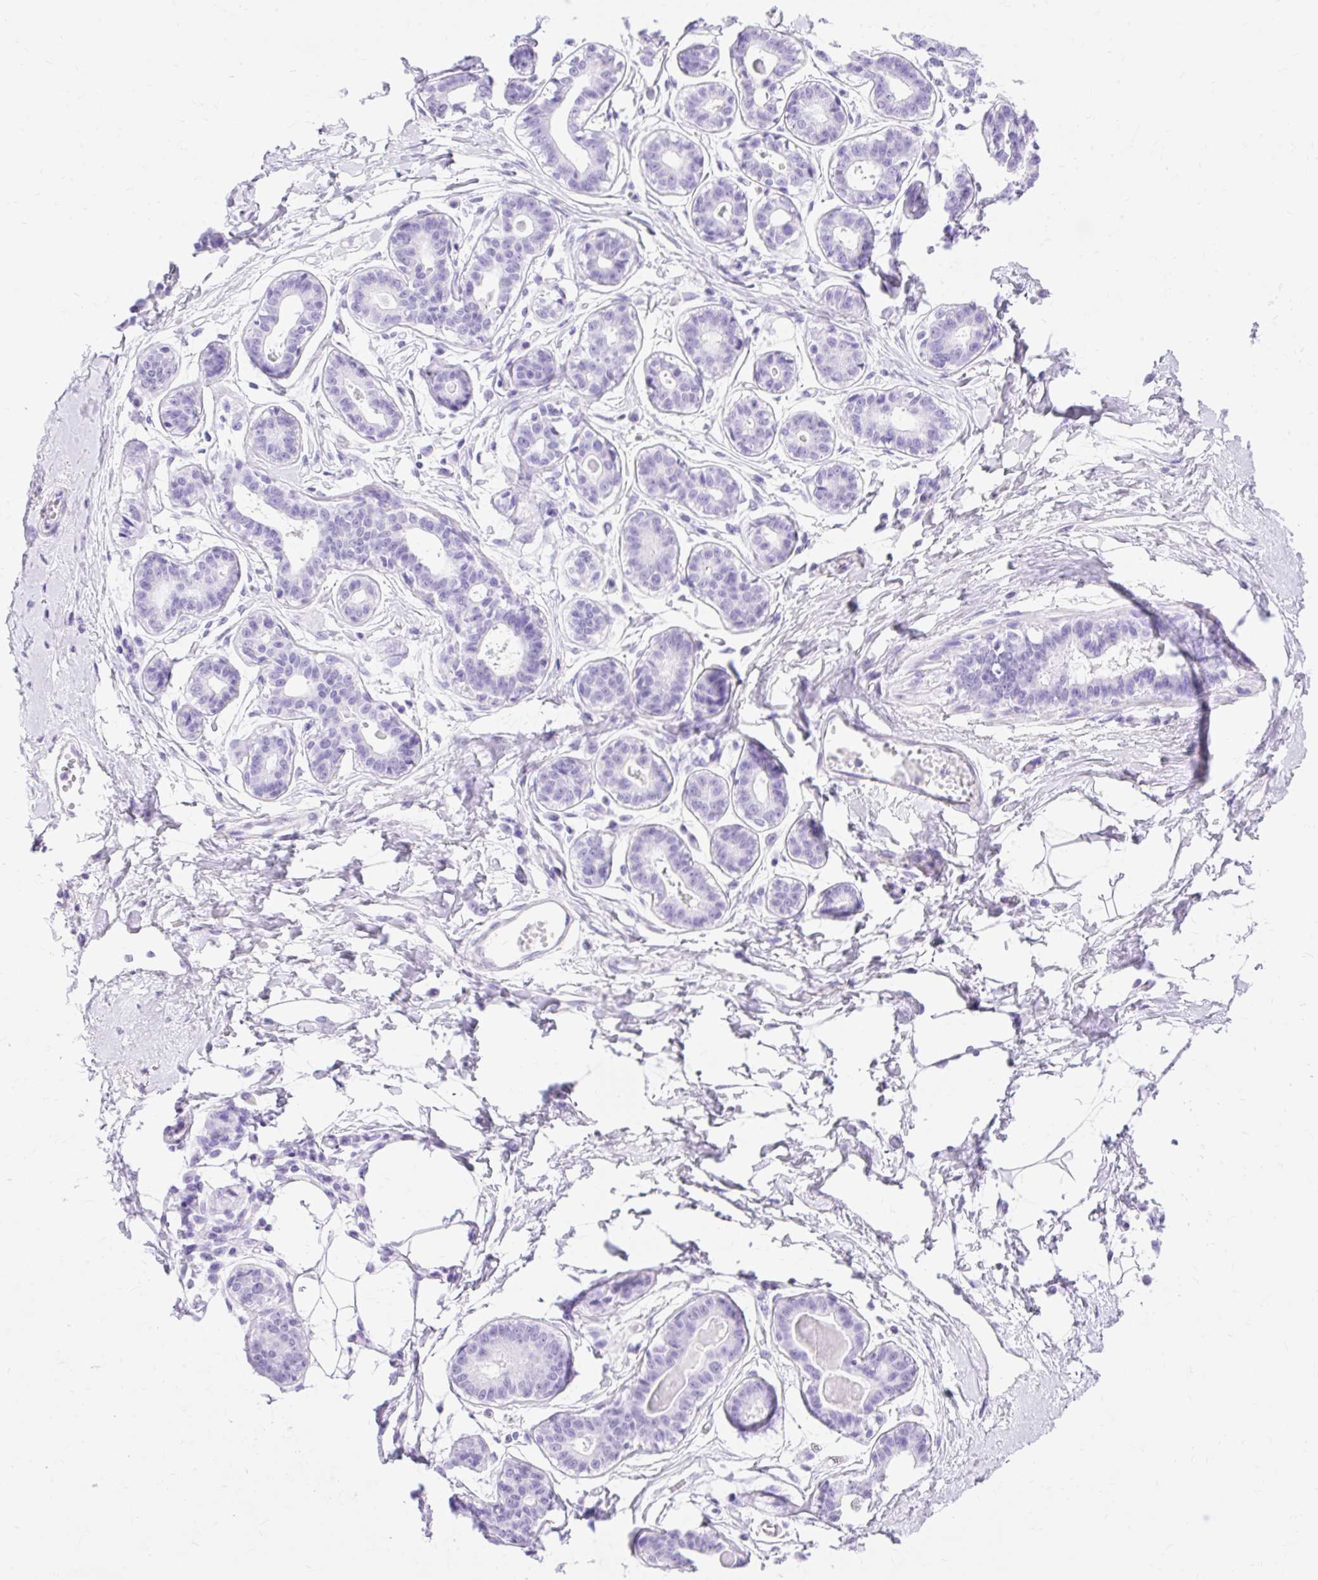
{"staining": {"intensity": "negative", "quantity": "none", "location": "none"}, "tissue": "breast", "cell_type": "Adipocytes", "image_type": "normal", "snomed": [{"axis": "morphology", "description": "Normal tissue, NOS"}, {"axis": "topography", "description": "Breast"}], "caption": "This is a photomicrograph of immunohistochemistry staining of normal breast, which shows no staining in adipocytes.", "gene": "MBP", "patient": {"sex": "female", "age": 45}}